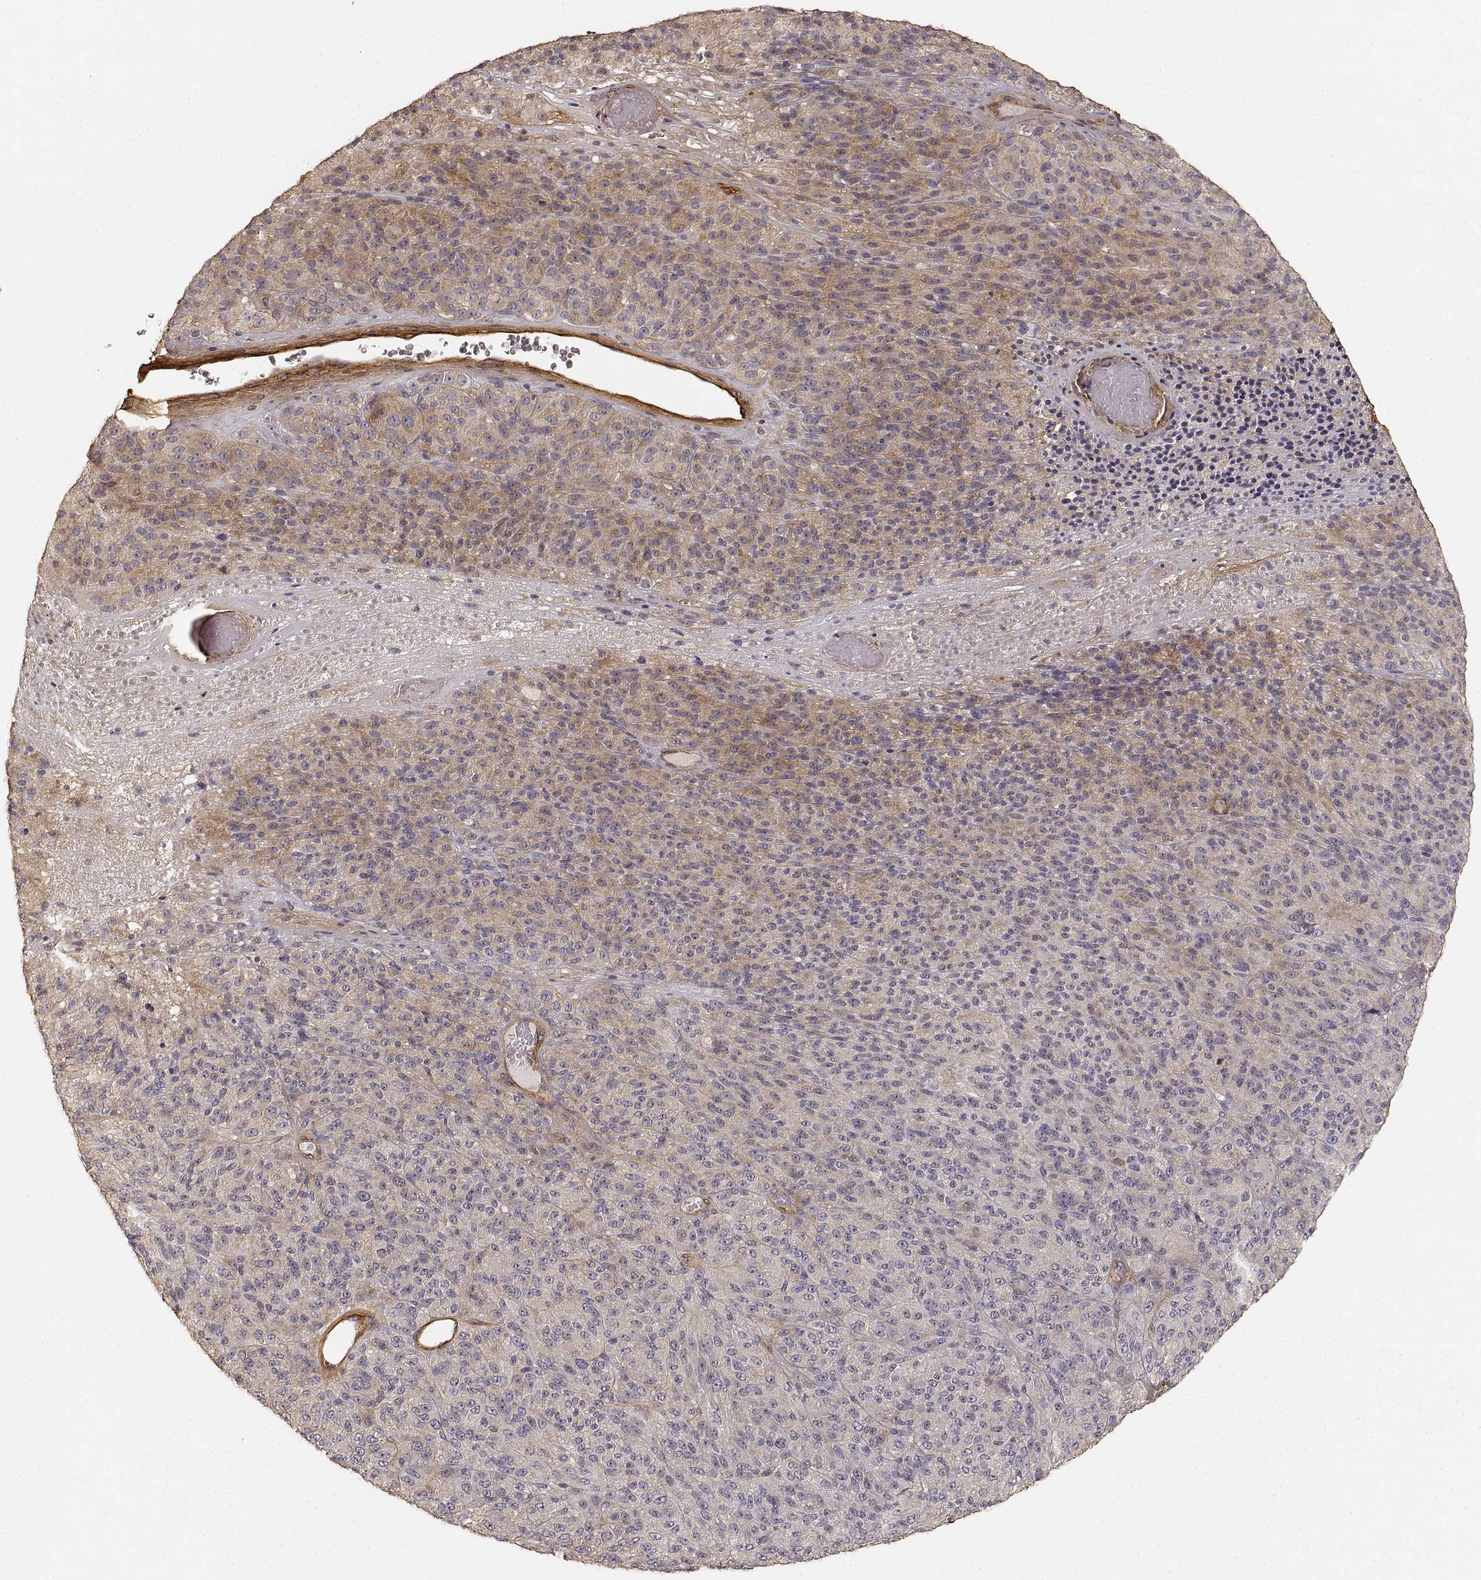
{"staining": {"intensity": "moderate", "quantity": "25%-75%", "location": "cytoplasmic/membranous"}, "tissue": "melanoma", "cell_type": "Tumor cells", "image_type": "cancer", "snomed": [{"axis": "morphology", "description": "Malignant melanoma, Metastatic site"}, {"axis": "topography", "description": "Brain"}], "caption": "Immunohistochemical staining of melanoma reveals medium levels of moderate cytoplasmic/membranous protein positivity in about 25%-75% of tumor cells.", "gene": "LAMA4", "patient": {"sex": "female", "age": 56}}